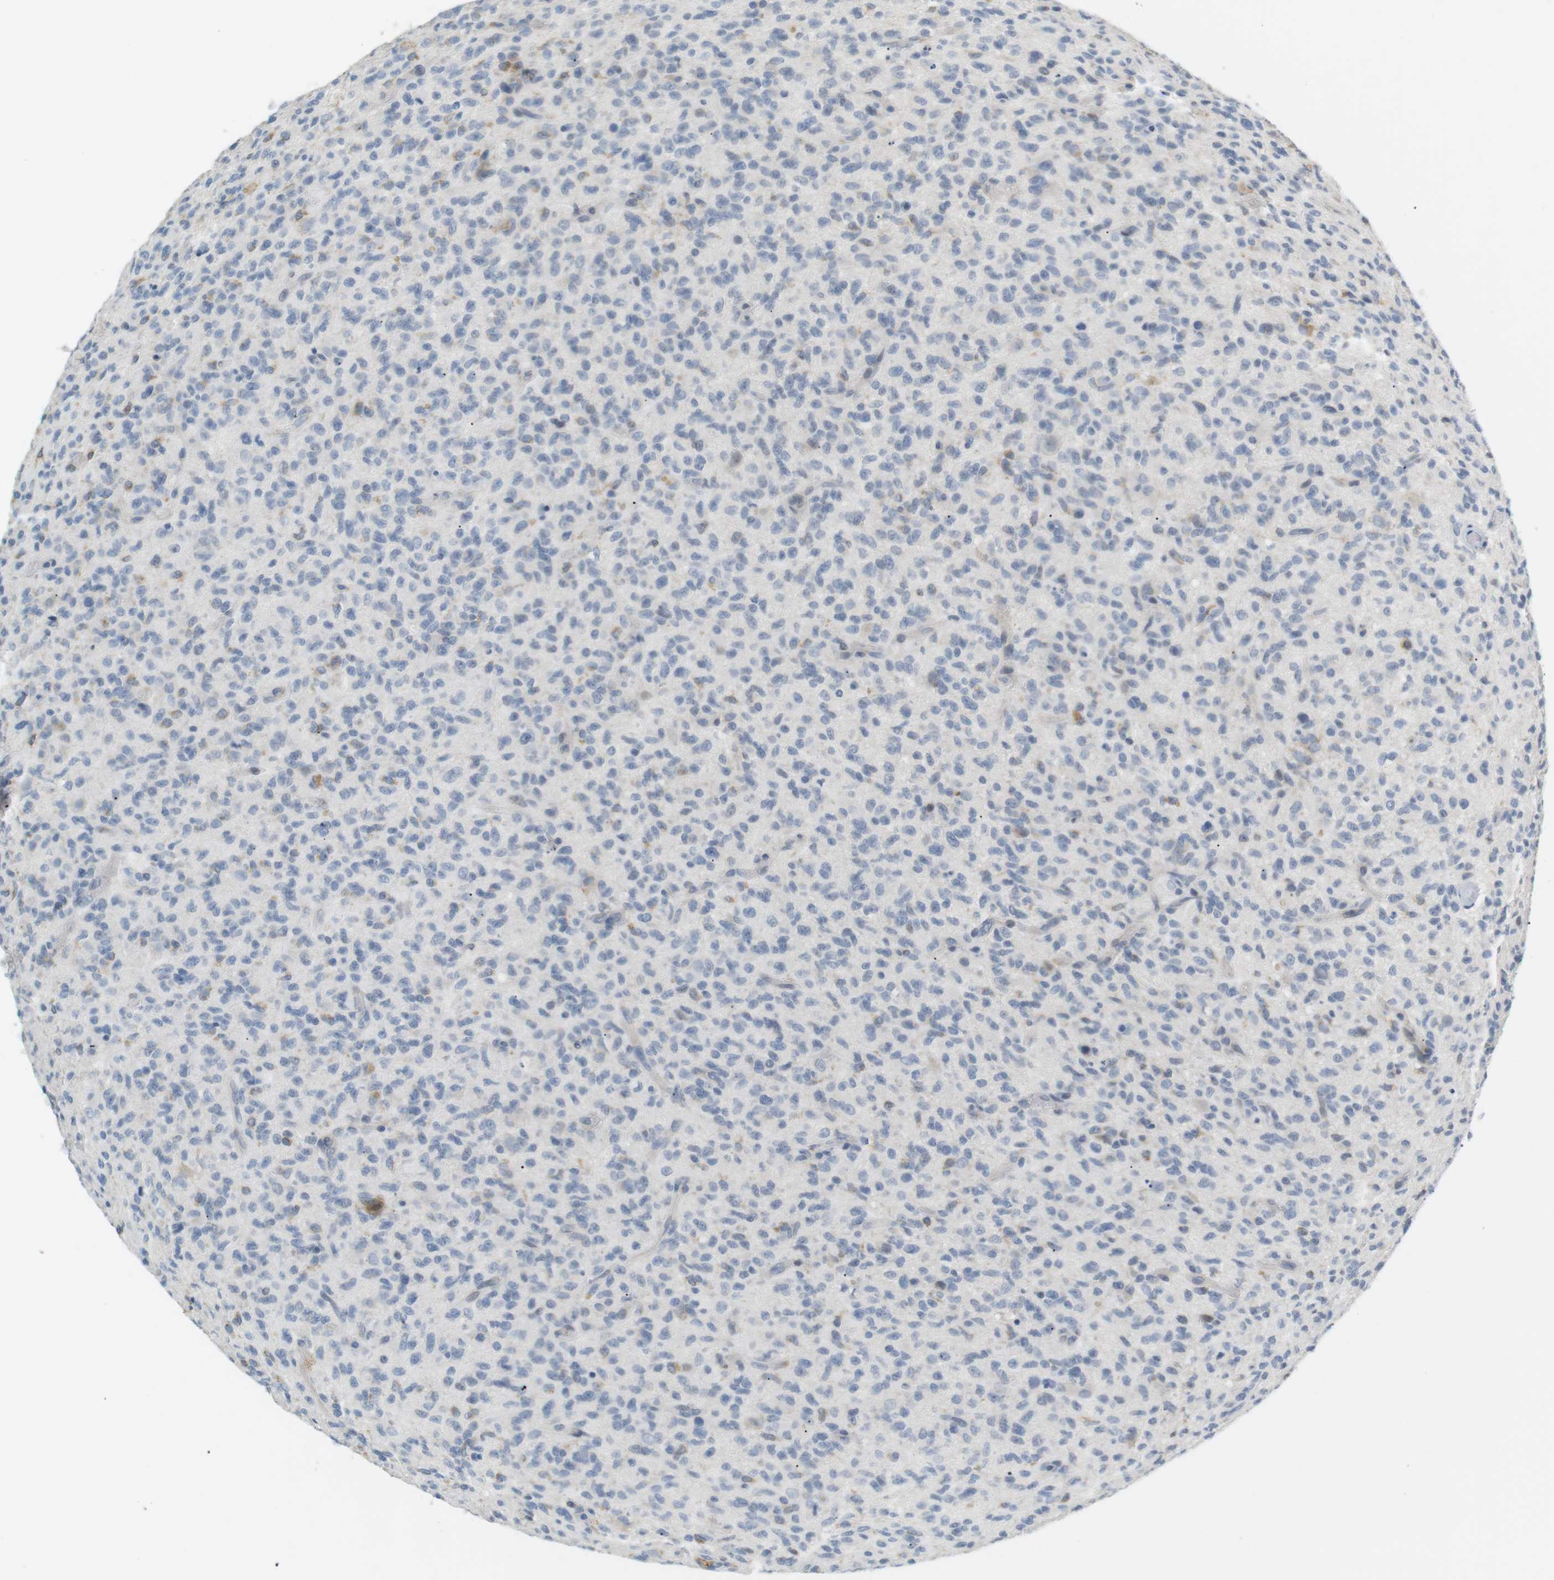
{"staining": {"intensity": "moderate", "quantity": "<25%", "location": "cytoplasmic/membranous"}, "tissue": "glioma", "cell_type": "Tumor cells", "image_type": "cancer", "snomed": [{"axis": "morphology", "description": "Glioma, malignant, High grade"}, {"axis": "topography", "description": "Brain"}], "caption": "Glioma stained with DAB IHC reveals low levels of moderate cytoplasmic/membranous positivity in about <25% of tumor cells. The staining was performed using DAB (3,3'-diaminobenzidine), with brown indicating positive protein expression. Nuclei are stained blue with hematoxylin.", "gene": "CD300E", "patient": {"sex": "male", "age": 71}}